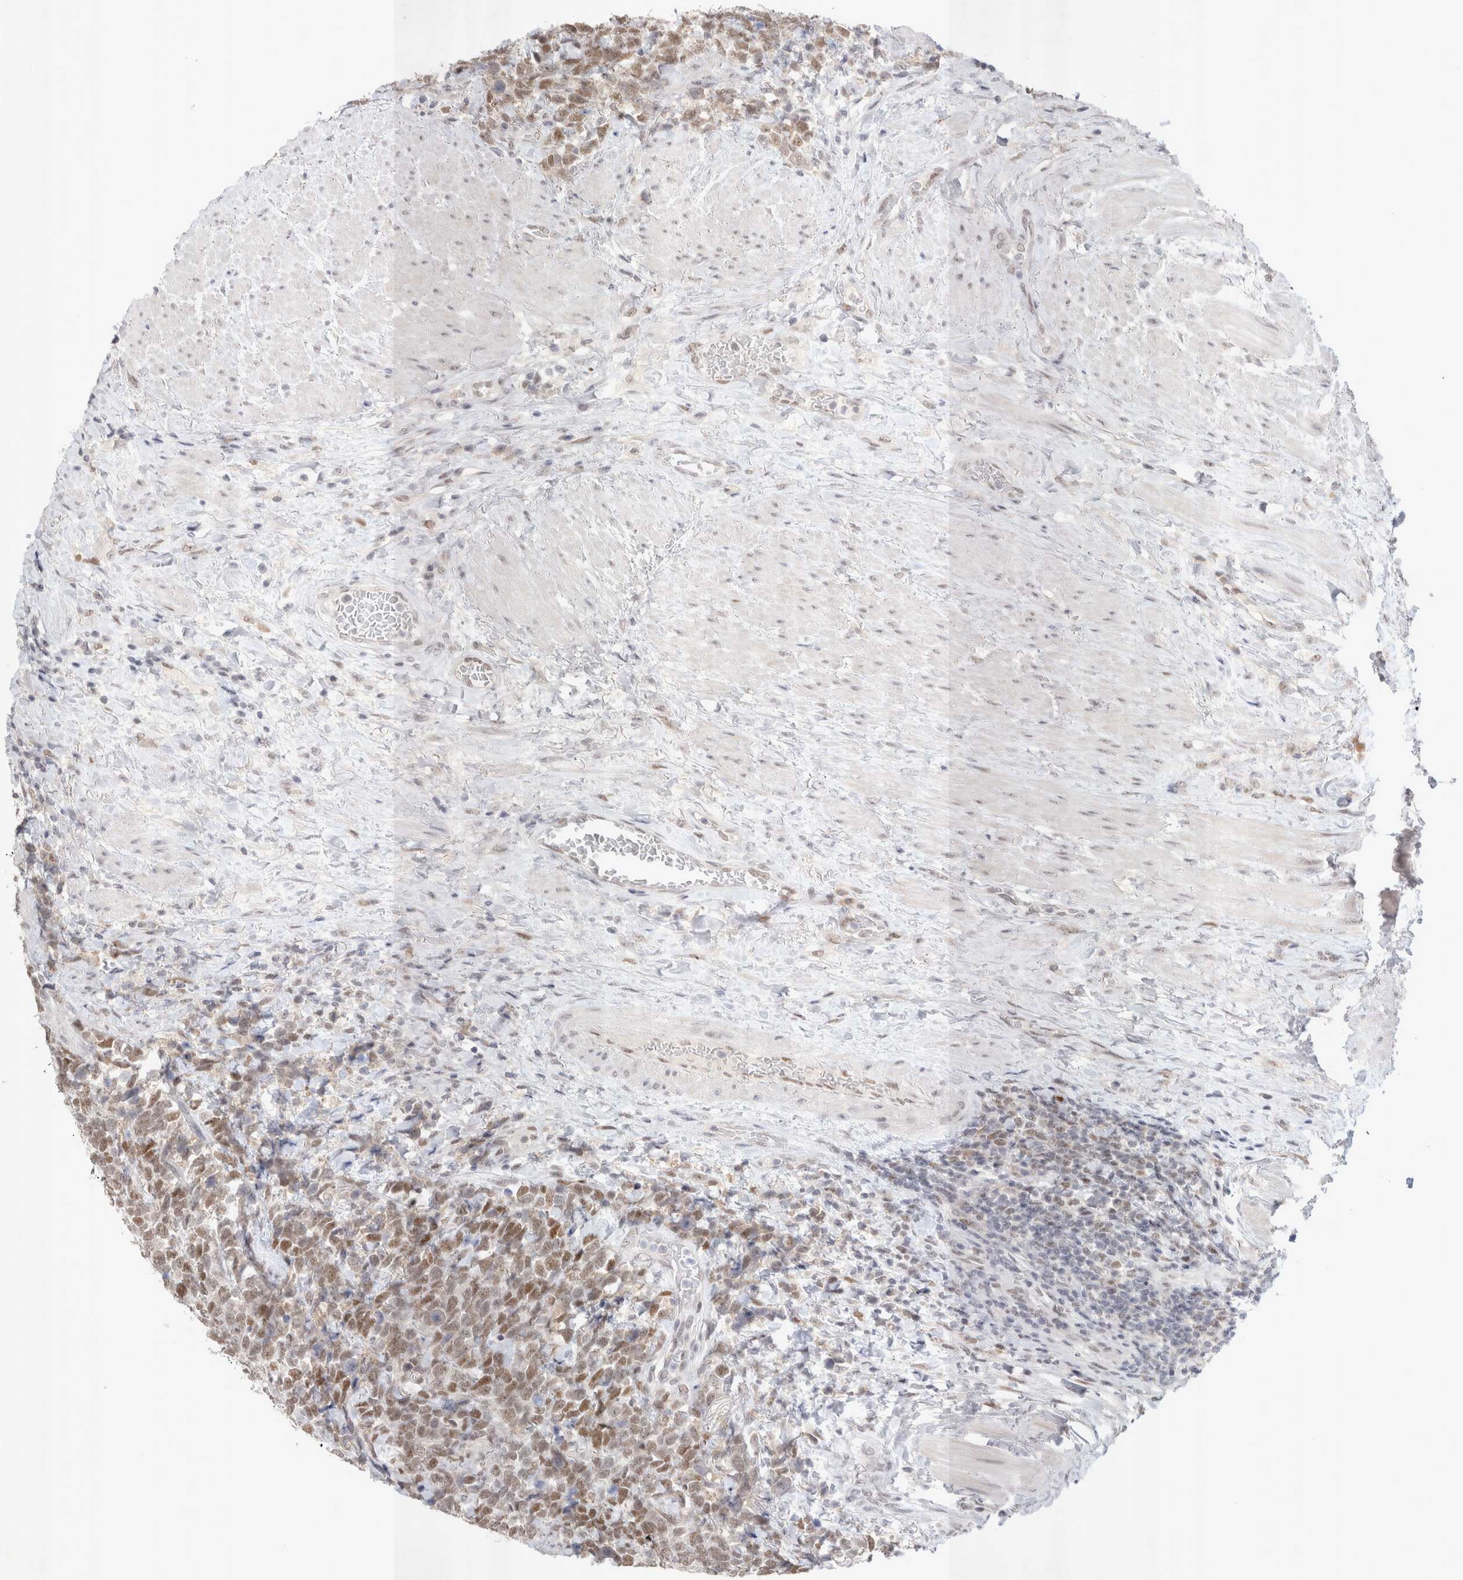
{"staining": {"intensity": "moderate", "quantity": ">75%", "location": "nuclear"}, "tissue": "urothelial cancer", "cell_type": "Tumor cells", "image_type": "cancer", "snomed": [{"axis": "morphology", "description": "Urothelial carcinoma, High grade"}, {"axis": "topography", "description": "Urinary bladder"}], "caption": "This is an image of immunohistochemistry (IHC) staining of high-grade urothelial carcinoma, which shows moderate expression in the nuclear of tumor cells.", "gene": "RECQL4", "patient": {"sex": "female", "age": 82}}